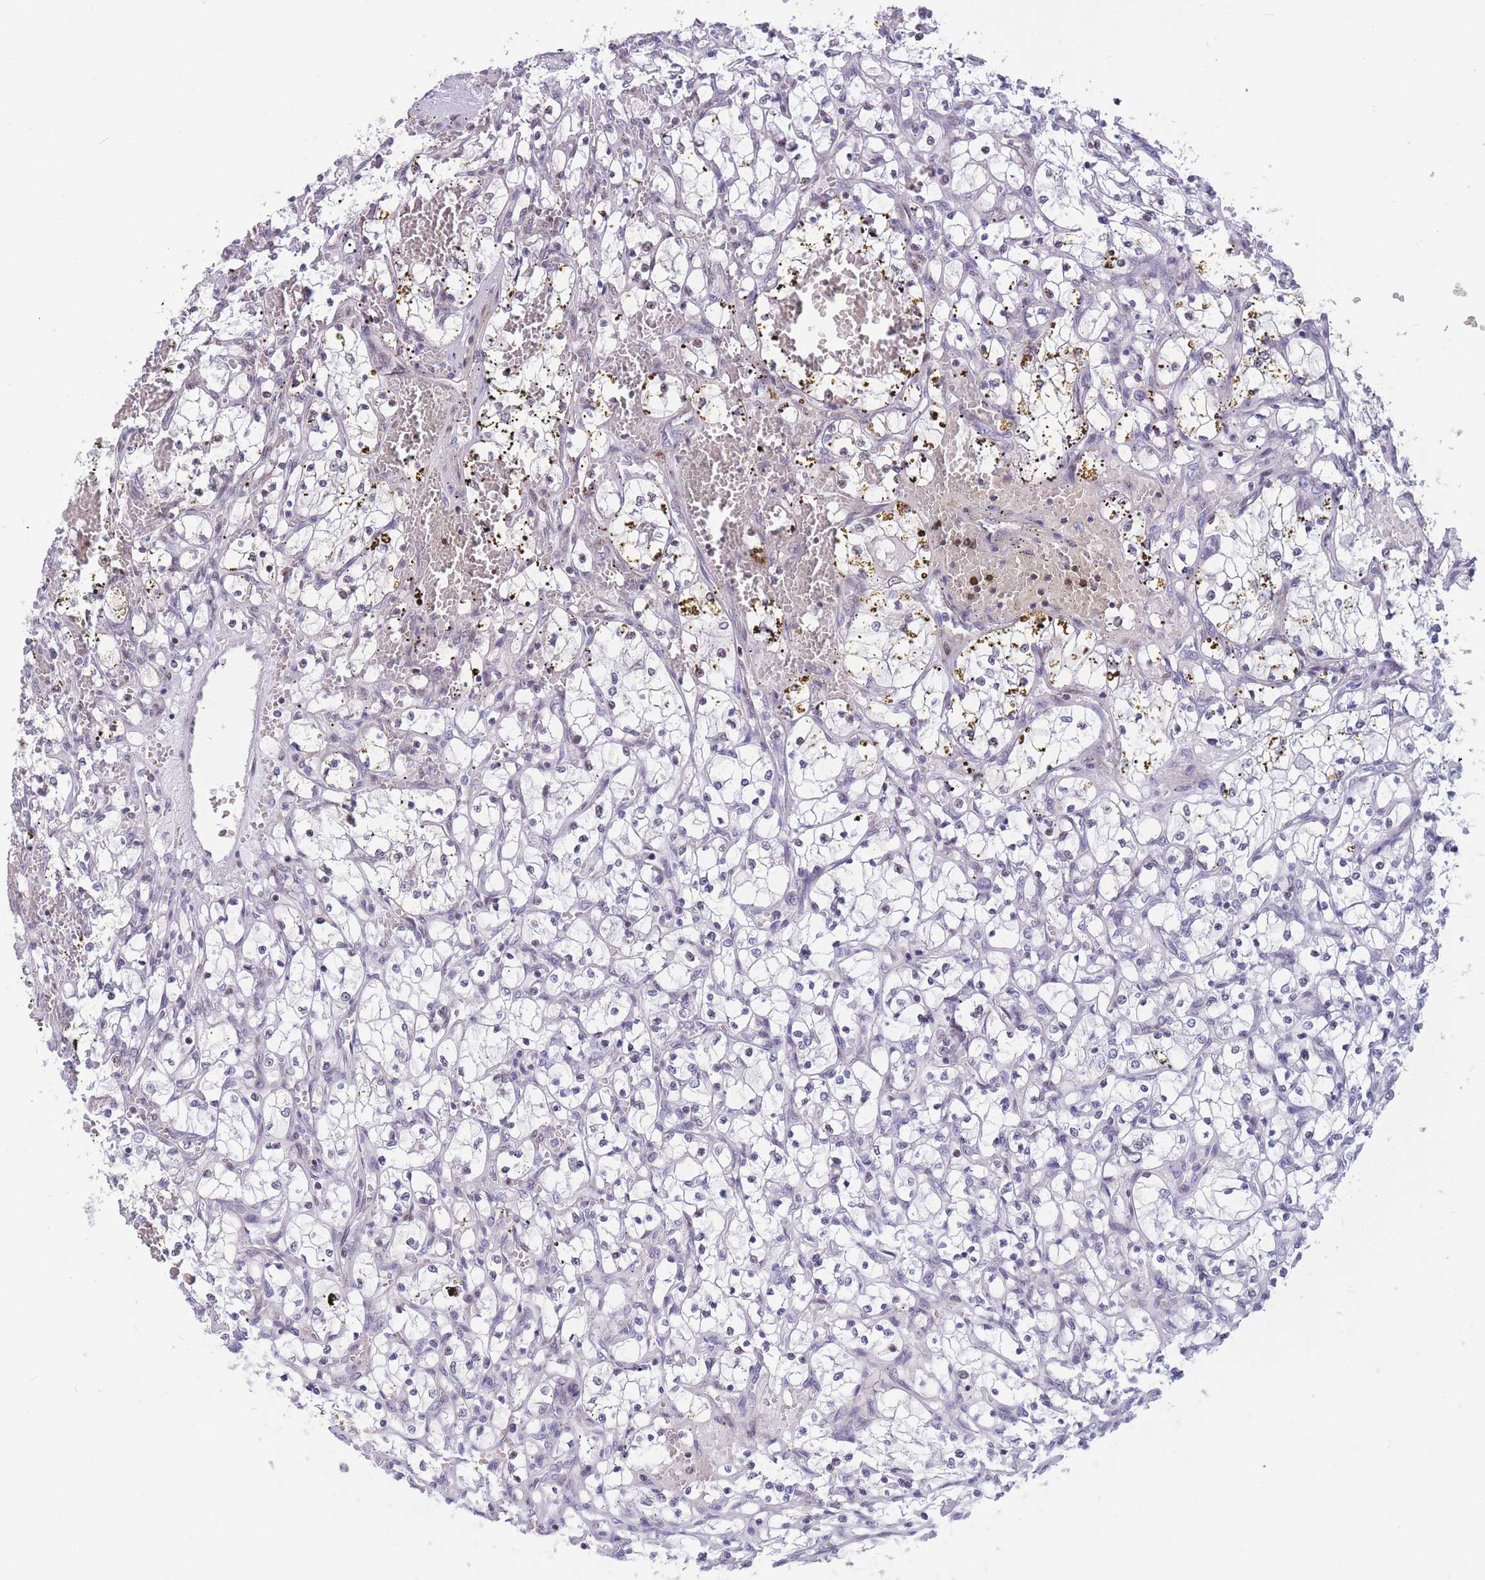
{"staining": {"intensity": "negative", "quantity": "none", "location": "none"}, "tissue": "renal cancer", "cell_type": "Tumor cells", "image_type": "cancer", "snomed": [{"axis": "morphology", "description": "Adenocarcinoma, NOS"}, {"axis": "topography", "description": "Kidney"}], "caption": "IHC micrograph of human renal cancer (adenocarcinoma) stained for a protein (brown), which demonstrates no positivity in tumor cells.", "gene": "BCL9L", "patient": {"sex": "female", "age": 69}}